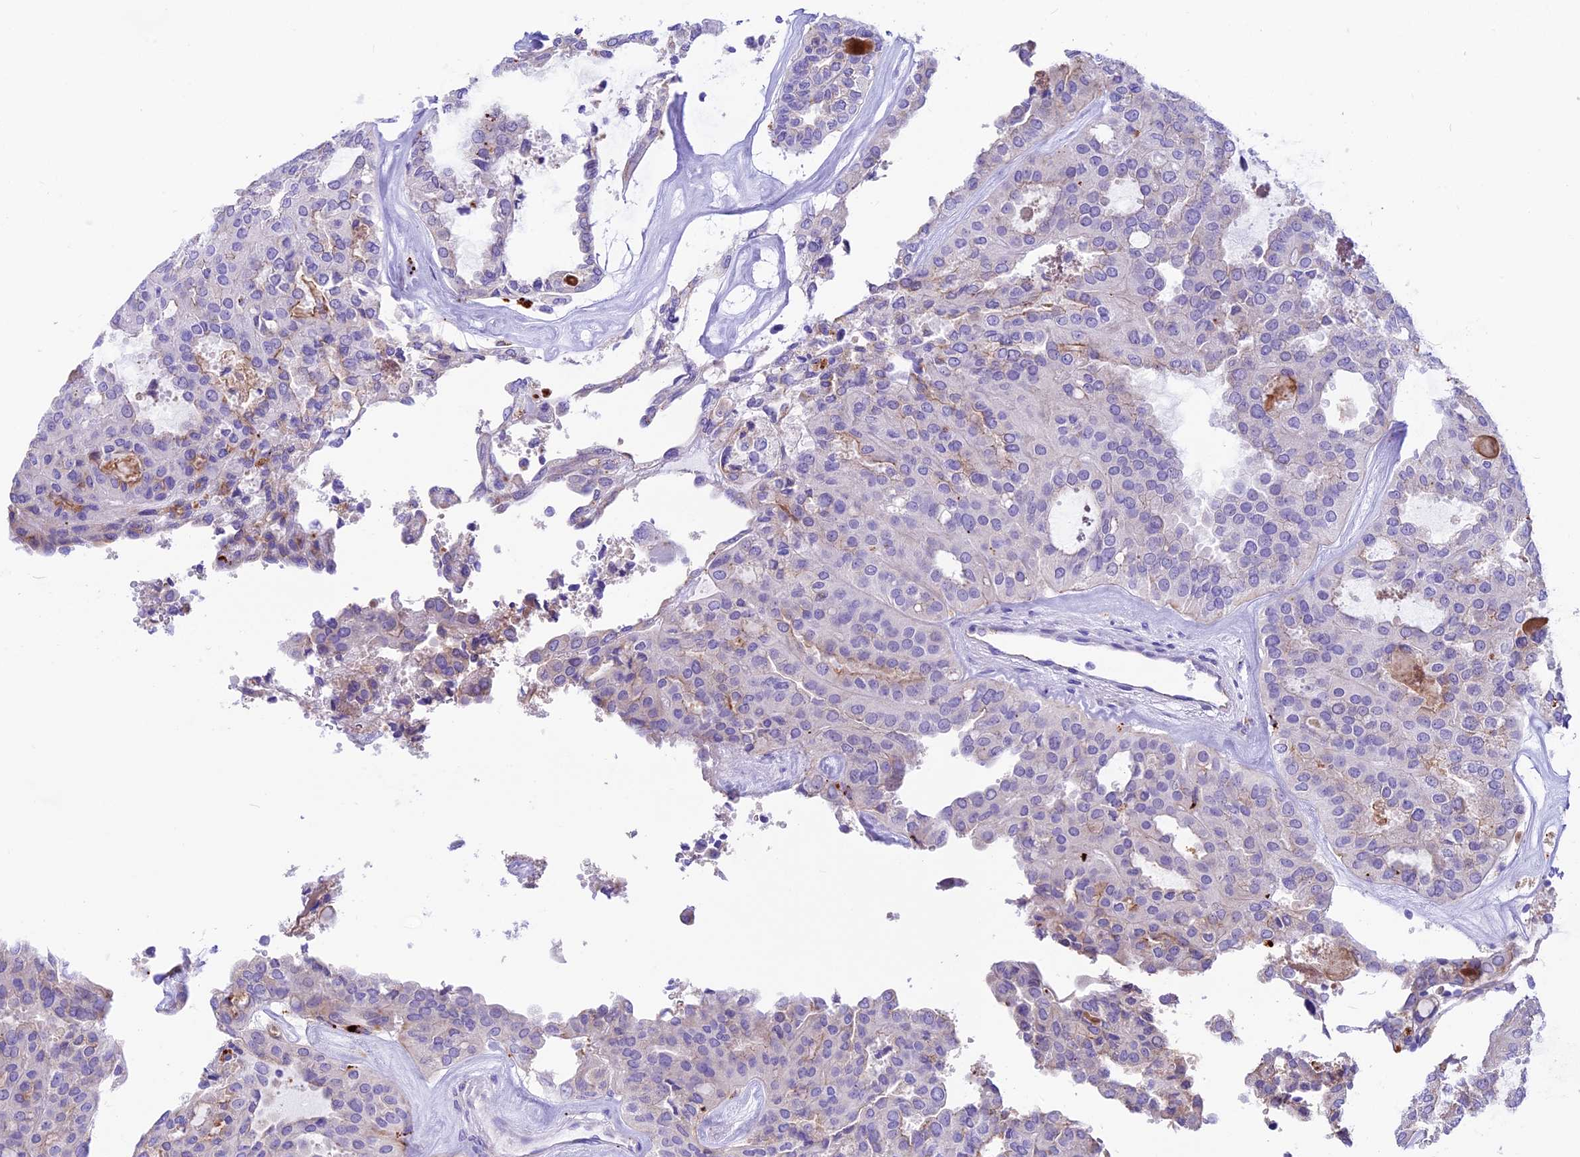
{"staining": {"intensity": "weak", "quantity": "<25%", "location": "cytoplasmic/membranous"}, "tissue": "thyroid cancer", "cell_type": "Tumor cells", "image_type": "cancer", "snomed": [{"axis": "morphology", "description": "Follicular adenoma carcinoma, NOS"}, {"axis": "topography", "description": "Thyroid gland"}], "caption": "Tumor cells show no significant protein positivity in thyroid follicular adenoma carcinoma.", "gene": "THRSP", "patient": {"sex": "male", "age": 75}}